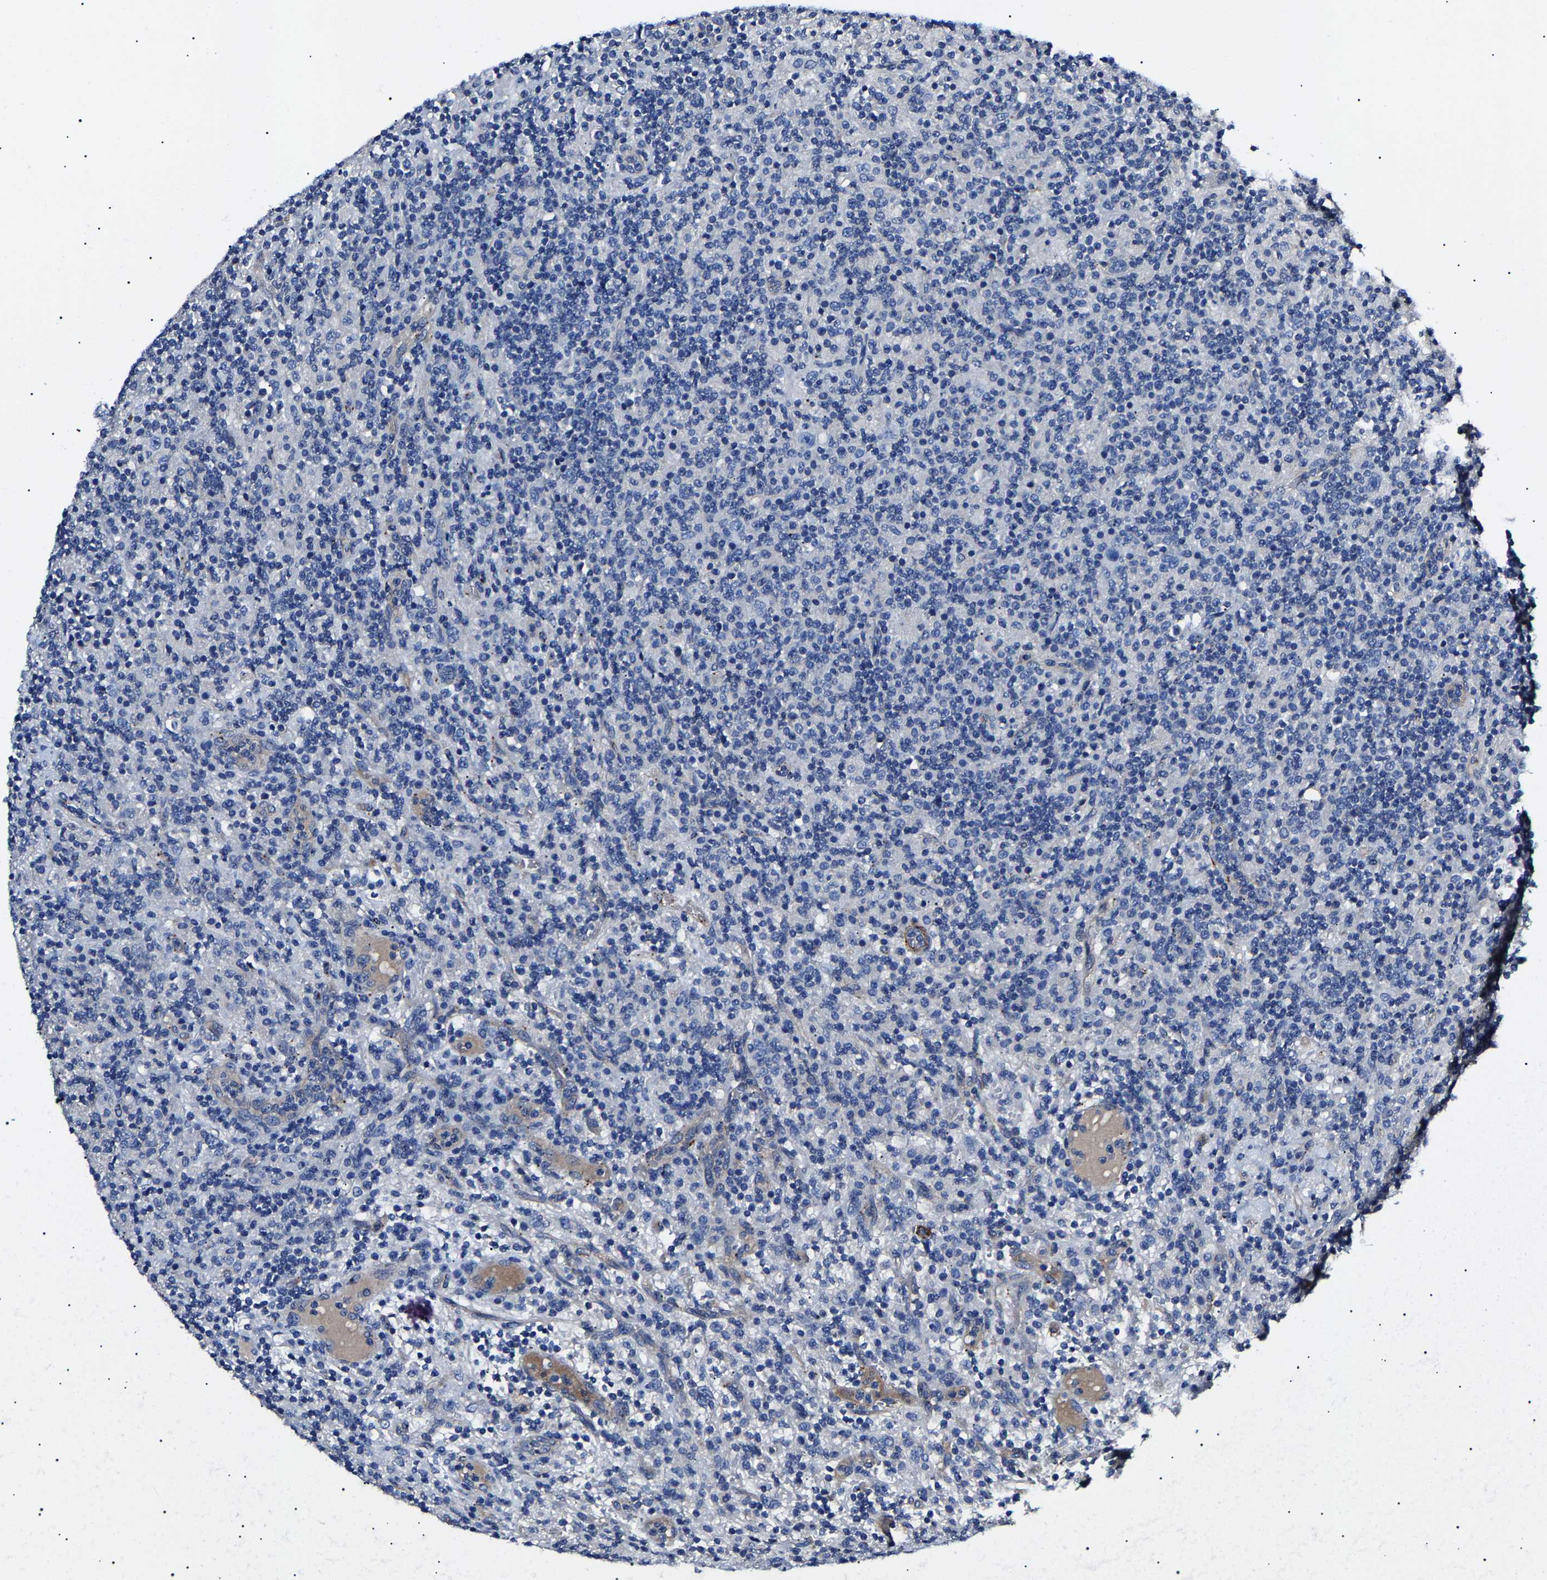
{"staining": {"intensity": "negative", "quantity": "none", "location": "none"}, "tissue": "lymphoma", "cell_type": "Tumor cells", "image_type": "cancer", "snomed": [{"axis": "morphology", "description": "Hodgkin's disease, NOS"}, {"axis": "topography", "description": "Lymph node"}], "caption": "Immunohistochemistry photomicrograph of Hodgkin's disease stained for a protein (brown), which displays no positivity in tumor cells.", "gene": "KLHL42", "patient": {"sex": "male", "age": 70}}